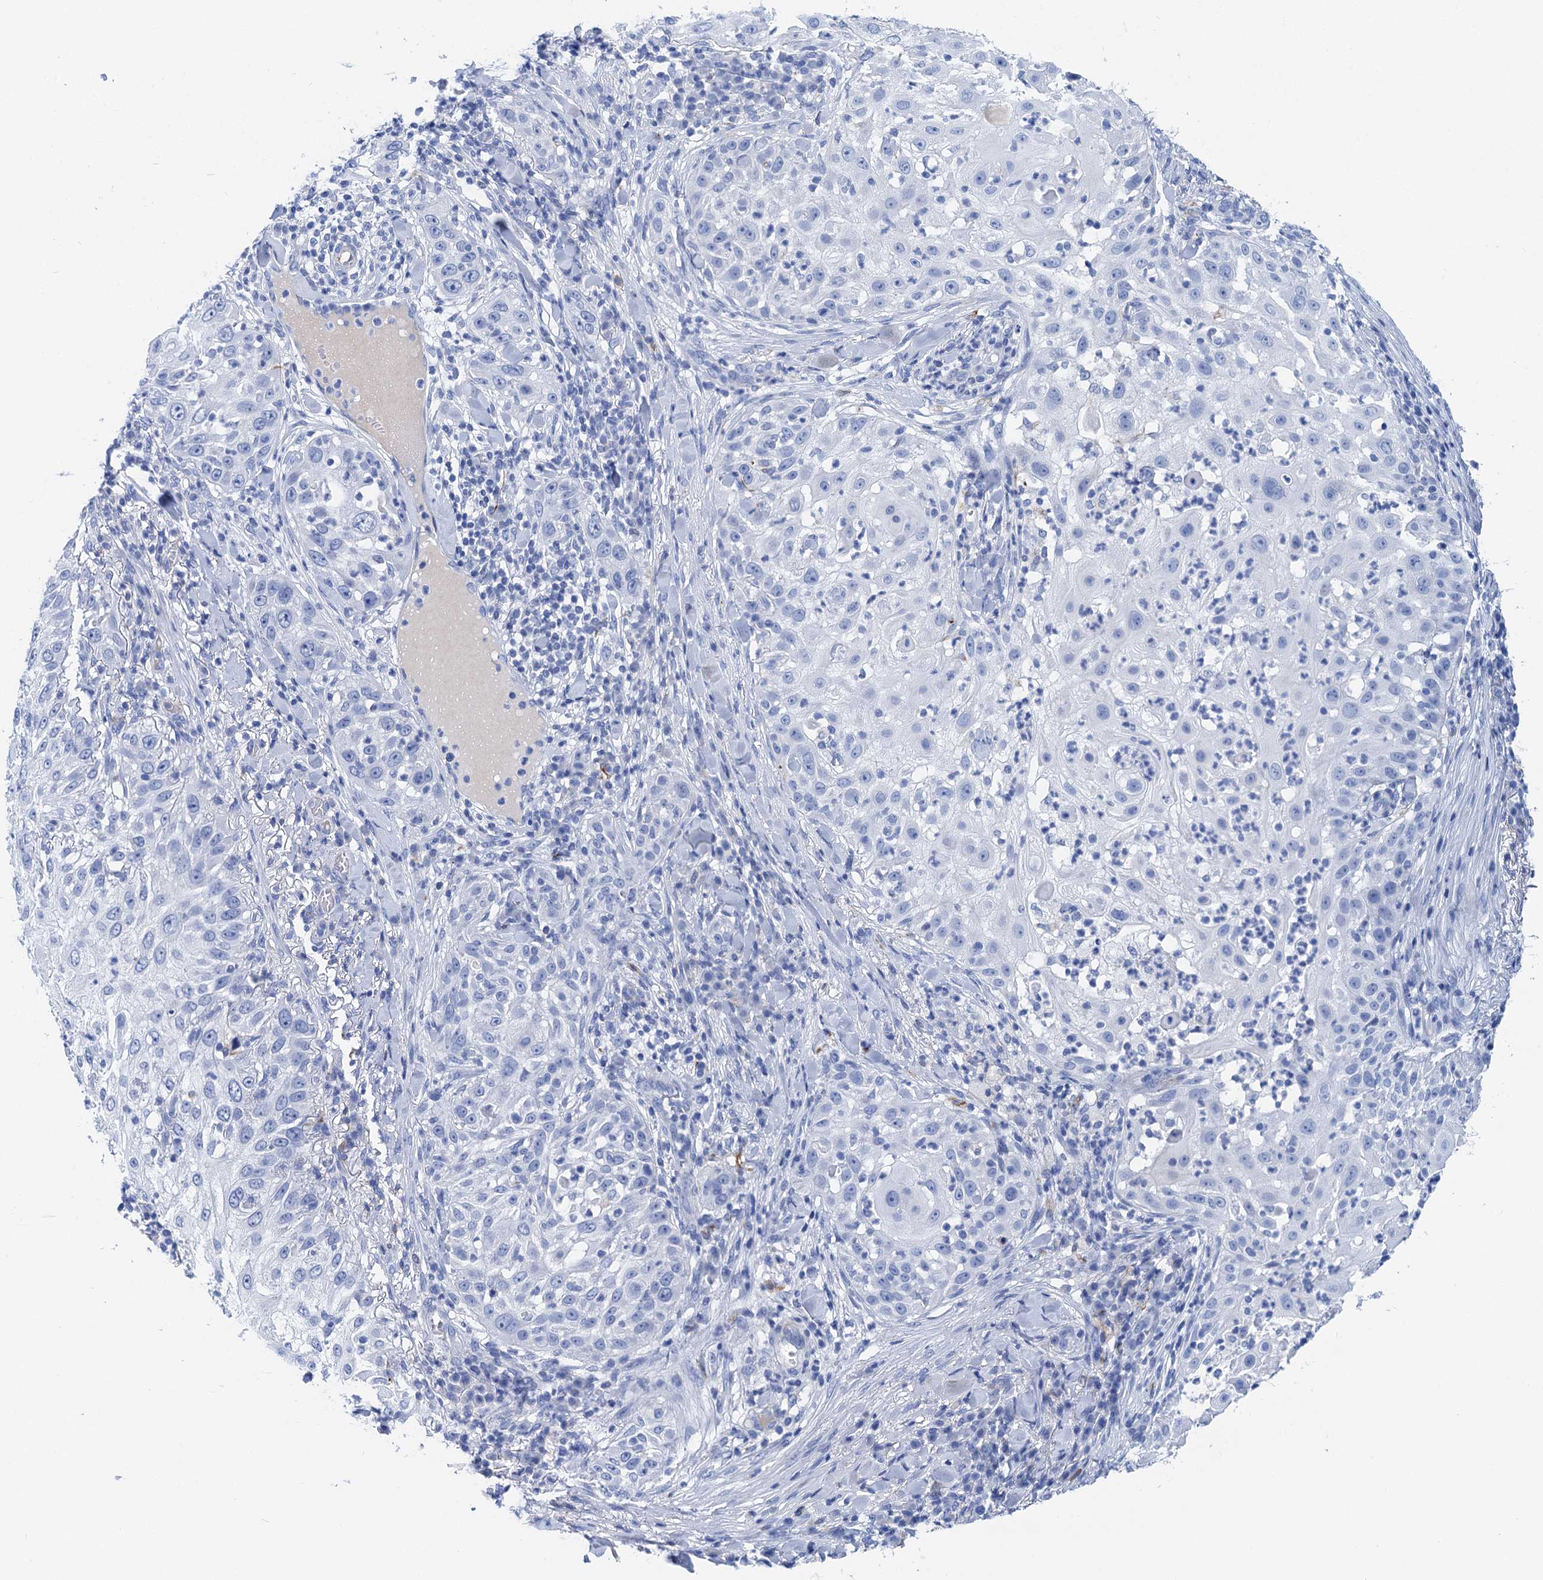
{"staining": {"intensity": "negative", "quantity": "none", "location": "none"}, "tissue": "skin cancer", "cell_type": "Tumor cells", "image_type": "cancer", "snomed": [{"axis": "morphology", "description": "Squamous cell carcinoma, NOS"}, {"axis": "topography", "description": "Skin"}], "caption": "The histopathology image demonstrates no significant positivity in tumor cells of skin cancer.", "gene": "NLRP10", "patient": {"sex": "female", "age": 44}}